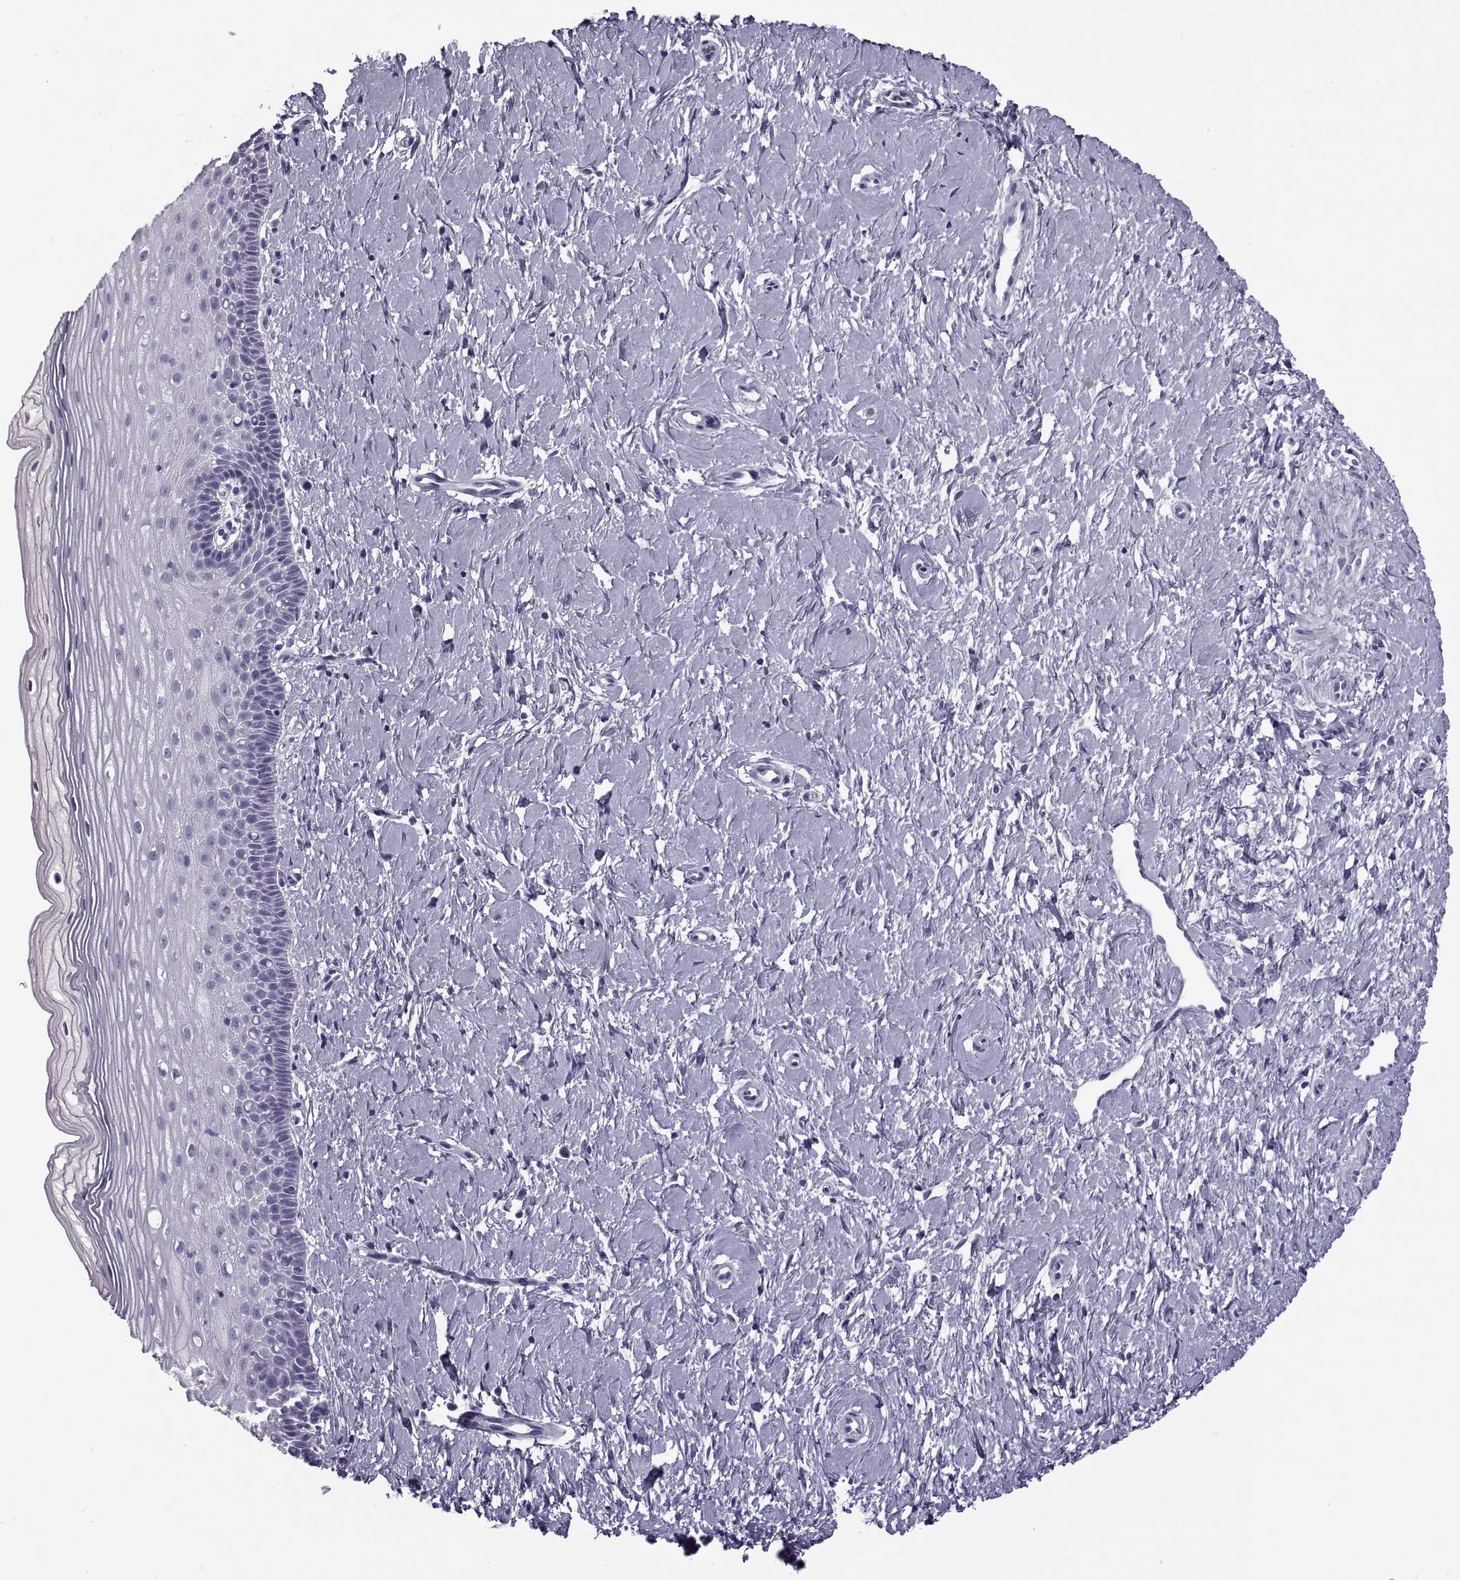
{"staining": {"intensity": "negative", "quantity": "none", "location": "none"}, "tissue": "cervix", "cell_type": "Glandular cells", "image_type": "normal", "snomed": [{"axis": "morphology", "description": "Normal tissue, NOS"}, {"axis": "topography", "description": "Cervix"}], "caption": "This is a photomicrograph of immunohistochemistry staining of benign cervix, which shows no positivity in glandular cells. Brightfield microscopy of immunohistochemistry stained with DAB (brown) and hematoxylin (blue), captured at high magnification.", "gene": "RLBP1", "patient": {"sex": "female", "age": 37}}